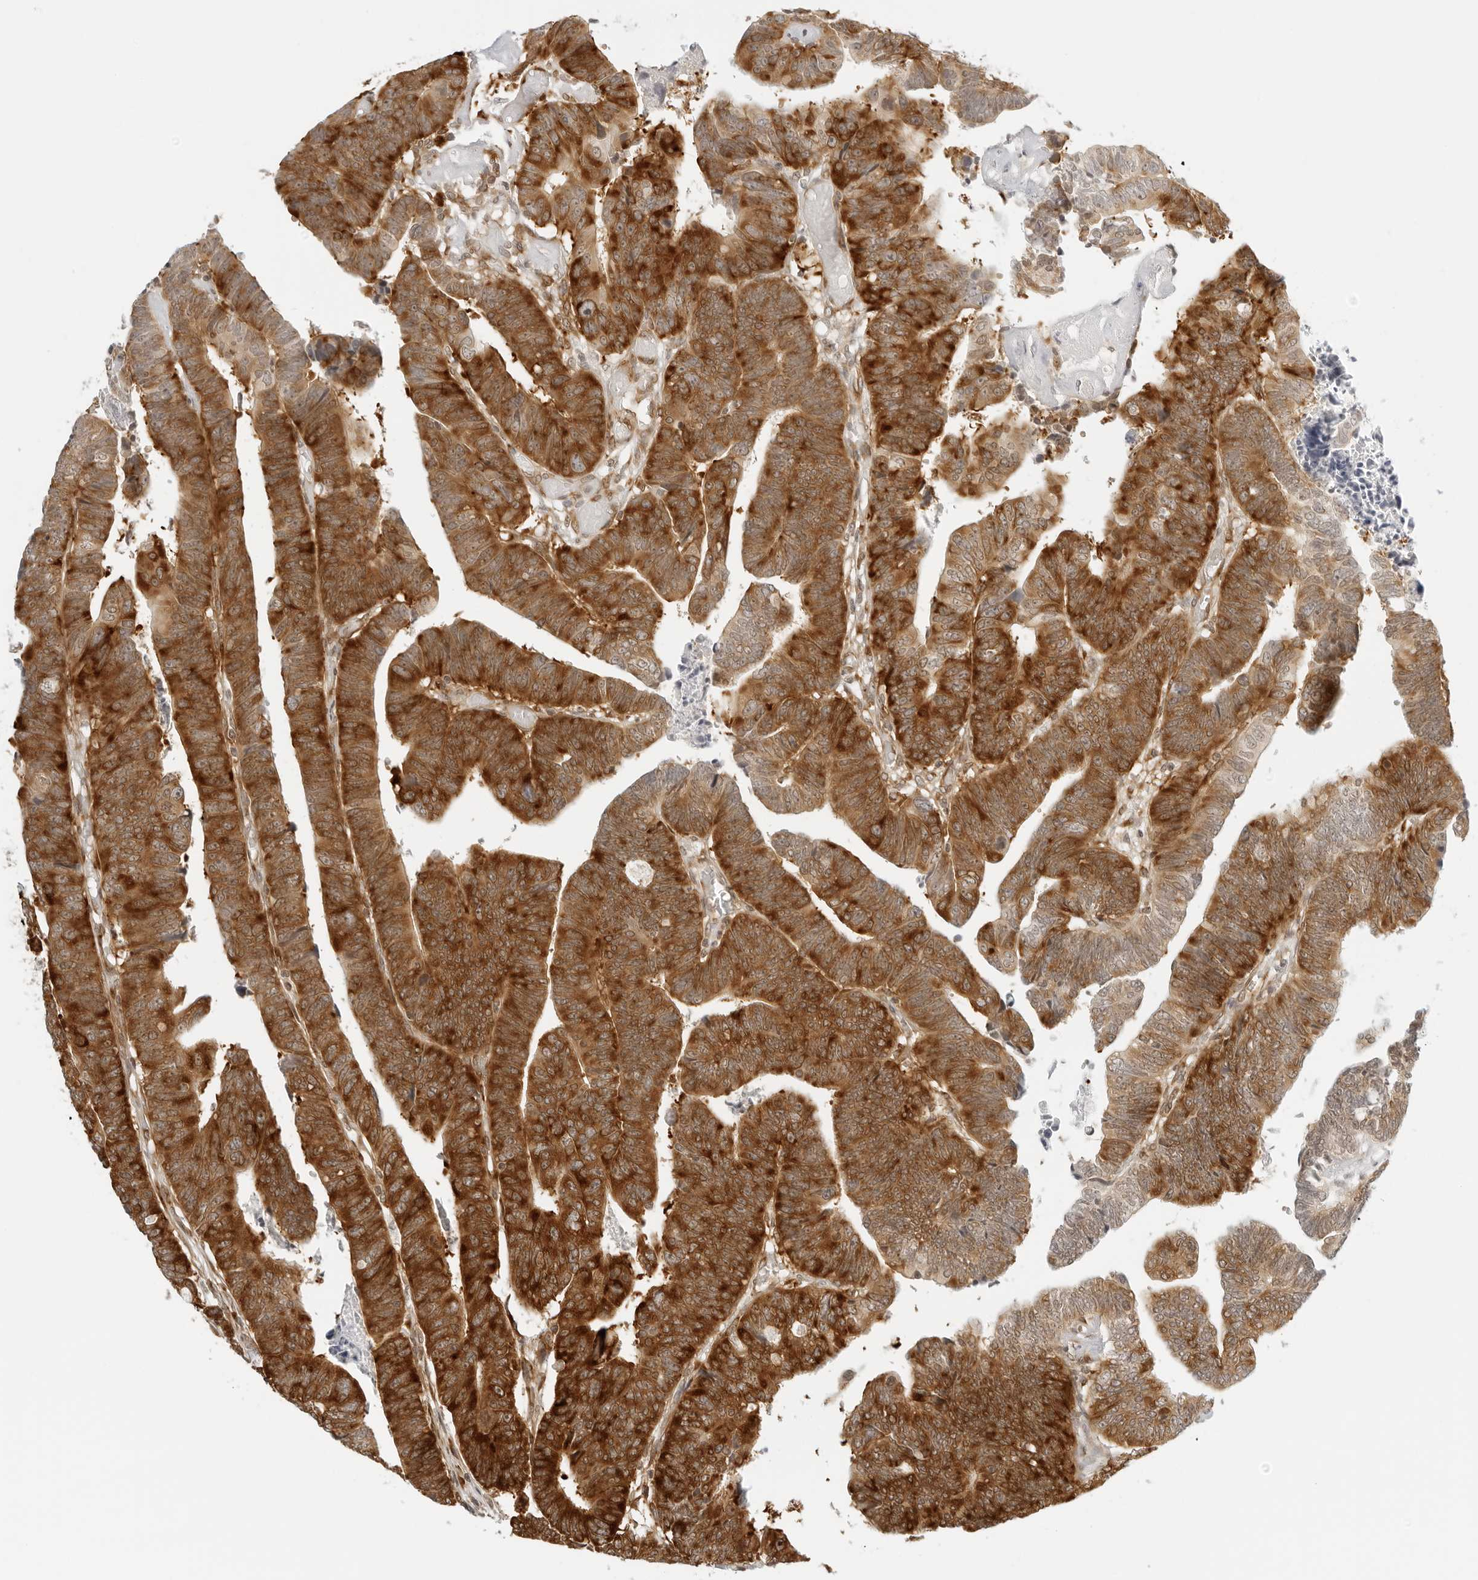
{"staining": {"intensity": "strong", "quantity": ">75%", "location": "cytoplasmic/membranous"}, "tissue": "colorectal cancer", "cell_type": "Tumor cells", "image_type": "cancer", "snomed": [{"axis": "morphology", "description": "Adenocarcinoma, NOS"}, {"axis": "topography", "description": "Rectum"}], "caption": "Immunohistochemical staining of human colorectal adenocarcinoma displays high levels of strong cytoplasmic/membranous staining in approximately >75% of tumor cells.", "gene": "EIF4G1", "patient": {"sex": "female", "age": 65}}